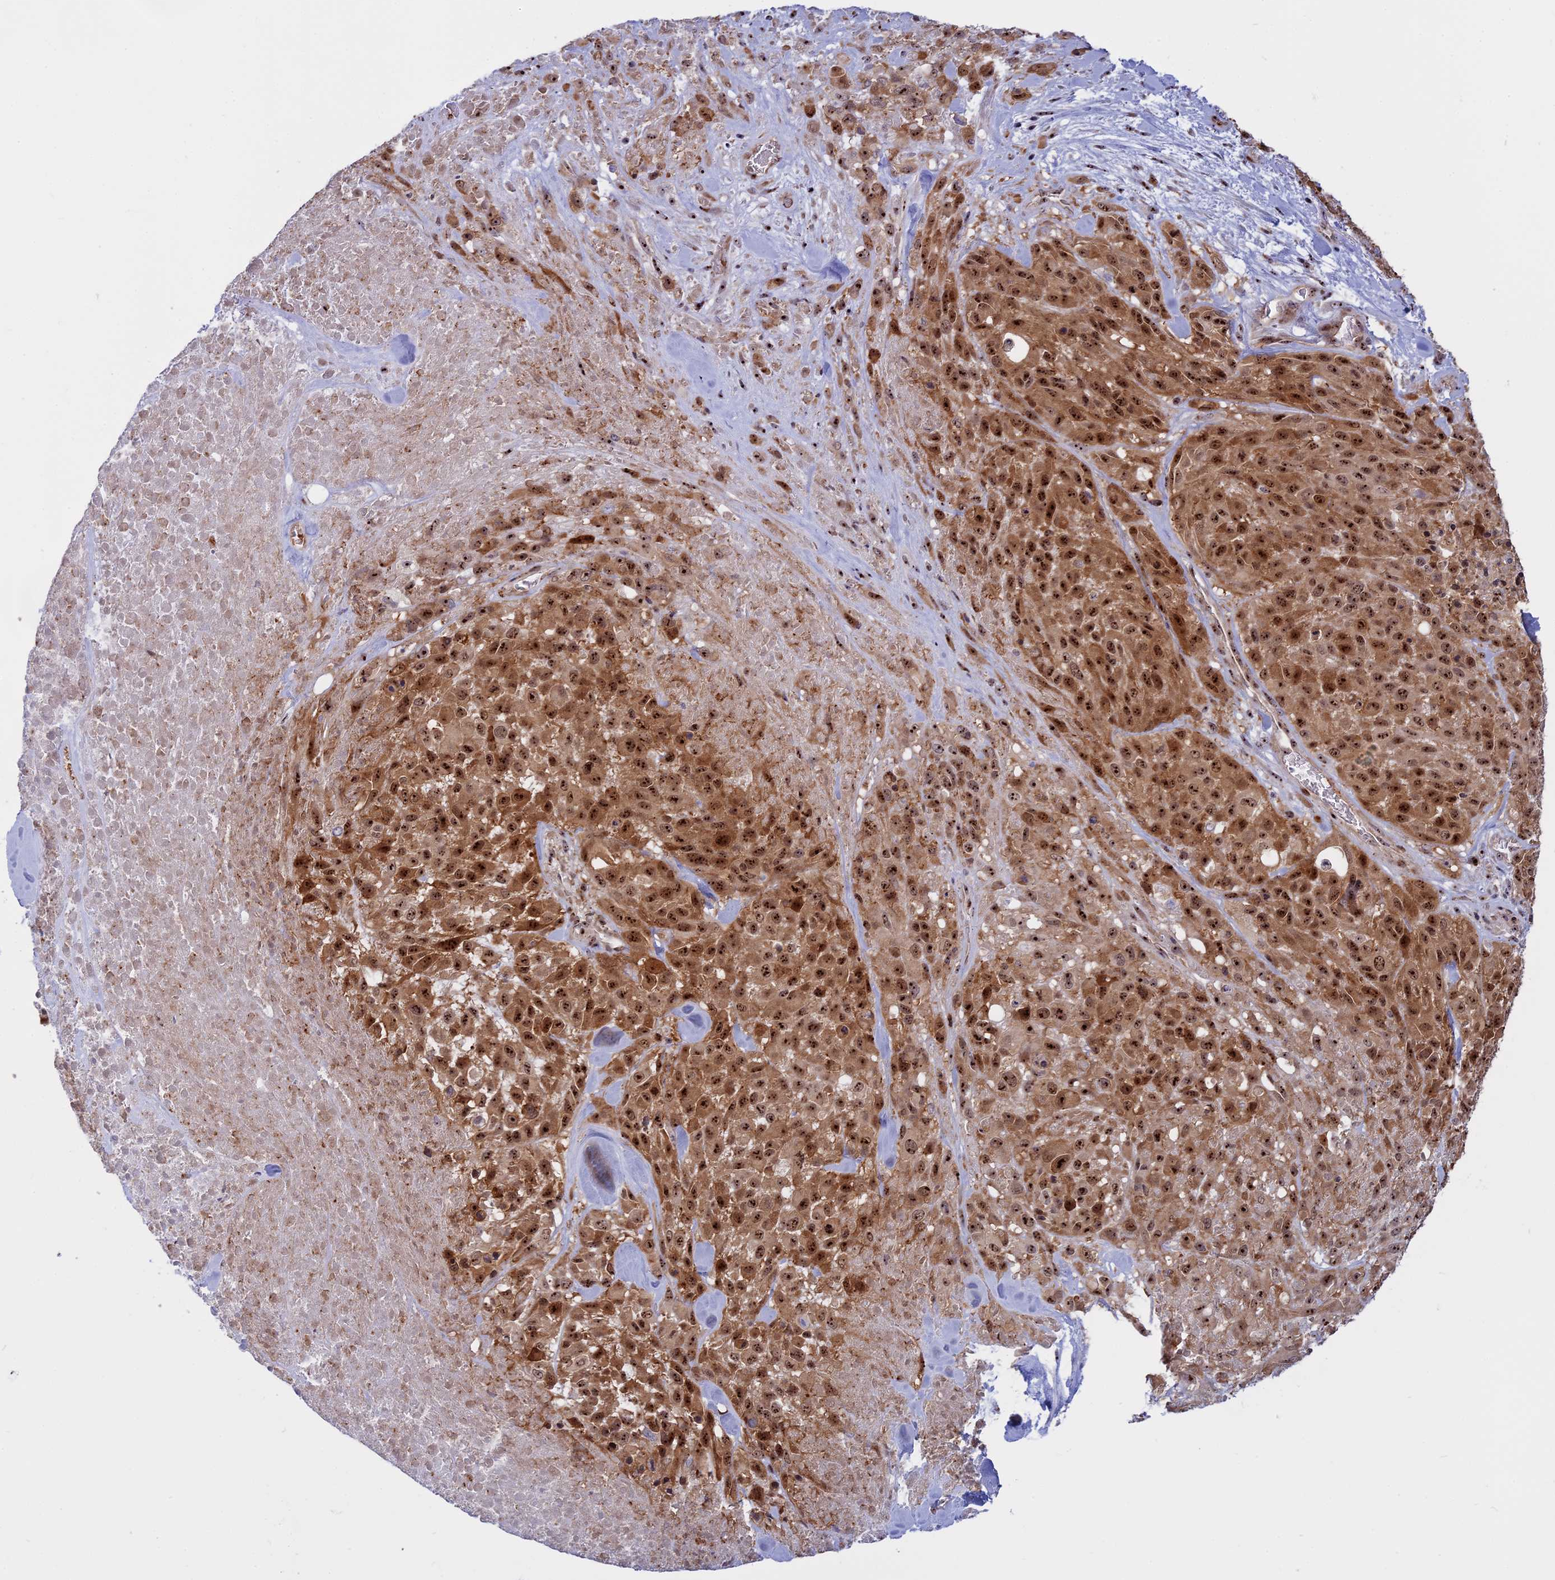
{"staining": {"intensity": "strong", "quantity": ">75%", "location": "cytoplasmic/membranous,nuclear"}, "tissue": "melanoma", "cell_type": "Tumor cells", "image_type": "cancer", "snomed": [{"axis": "morphology", "description": "Malignant melanoma, Metastatic site"}, {"axis": "topography", "description": "Skin"}], "caption": "Malignant melanoma (metastatic site) stained for a protein displays strong cytoplasmic/membranous and nuclear positivity in tumor cells.", "gene": "DBNDD1", "patient": {"sex": "female", "age": 81}}